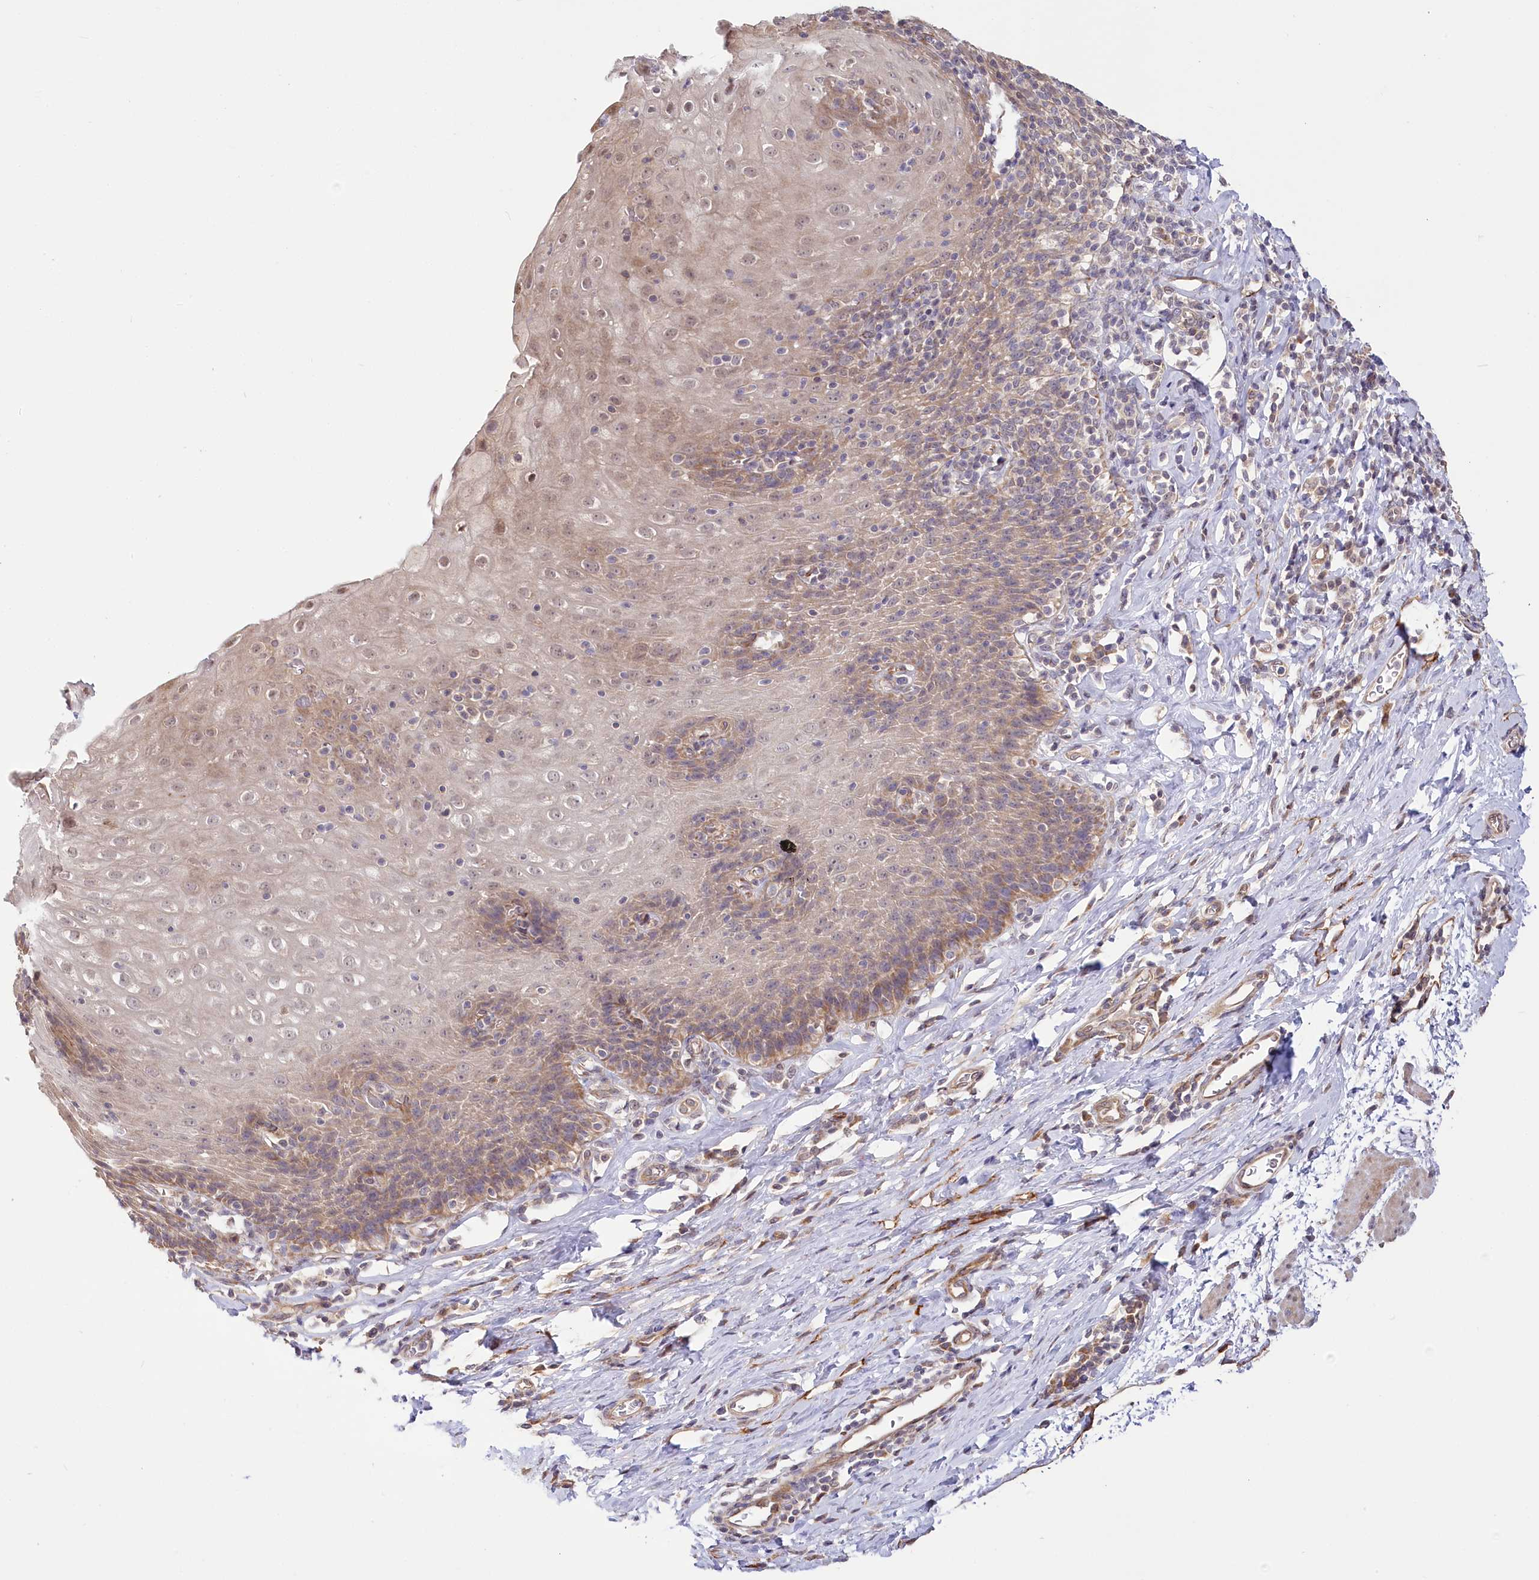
{"staining": {"intensity": "weak", "quantity": "25%-75%", "location": "cytoplasmic/membranous"}, "tissue": "esophagus", "cell_type": "Squamous epithelial cells", "image_type": "normal", "snomed": [{"axis": "morphology", "description": "Normal tissue, NOS"}, {"axis": "topography", "description": "Esophagus"}], "caption": "Approximately 25%-75% of squamous epithelial cells in benign human esophagus exhibit weak cytoplasmic/membranous protein staining as visualized by brown immunohistochemical staining.", "gene": "CEP70", "patient": {"sex": "female", "age": 61}}